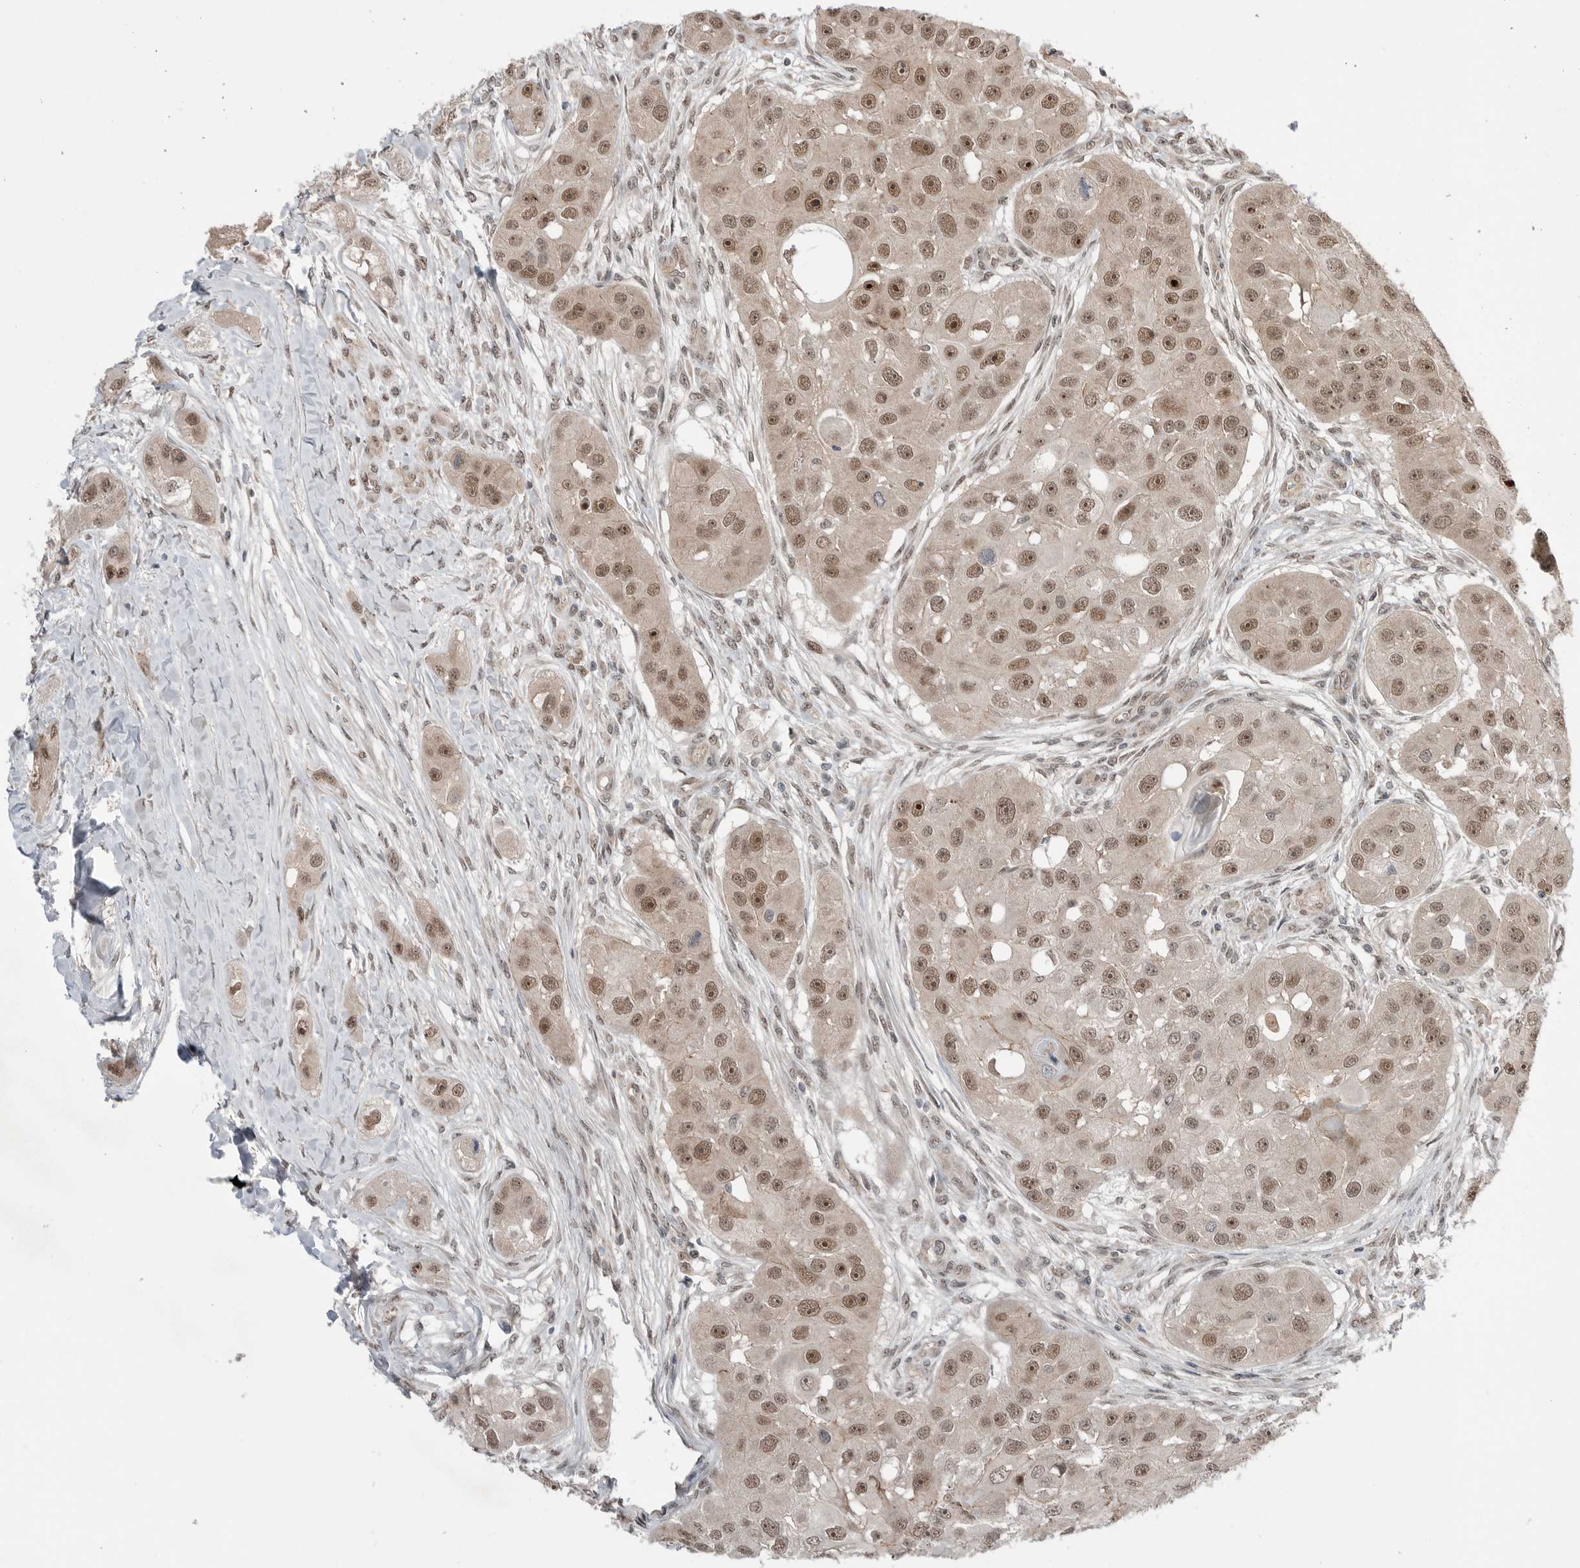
{"staining": {"intensity": "moderate", "quantity": ">75%", "location": "nuclear"}, "tissue": "head and neck cancer", "cell_type": "Tumor cells", "image_type": "cancer", "snomed": [{"axis": "morphology", "description": "Normal tissue, NOS"}, {"axis": "morphology", "description": "Squamous cell carcinoma, NOS"}, {"axis": "topography", "description": "Skeletal muscle"}, {"axis": "topography", "description": "Head-Neck"}], "caption": "Head and neck squamous cell carcinoma stained with DAB (3,3'-diaminobenzidine) IHC shows medium levels of moderate nuclear positivity in about >75% of tumor cells.", "gene": "NTAQ1", "patient": {"sex": "male", "age": 51}}